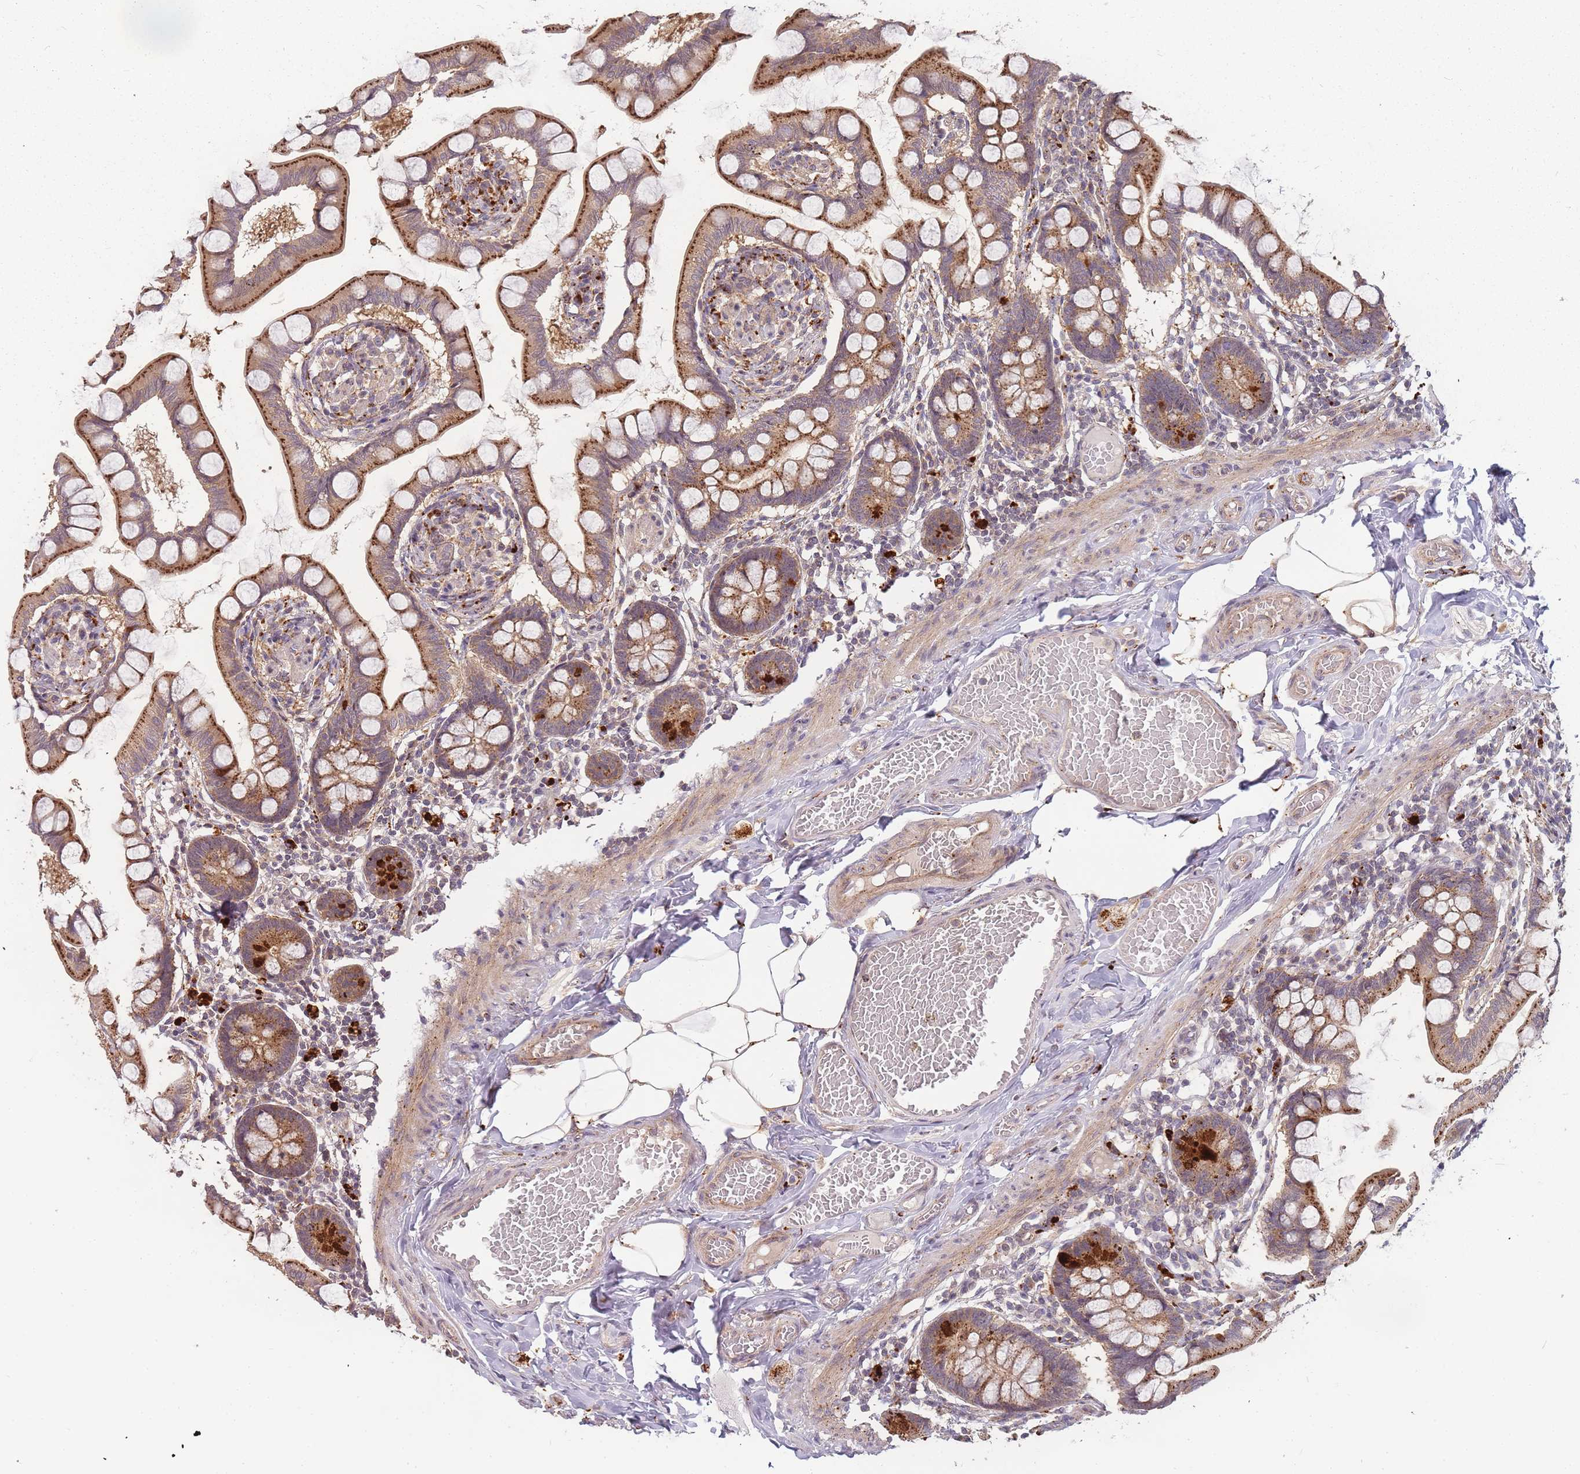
{"staining": {"intensity": "strong", "quantity": "25%-75%", "location": "cytoplasmic/membranous"}, "tissue": "small intestine", "cell_type": "Glandular cells", "image_type": "normal", "snomed": [{"axis": "morphology", "description": "Normal tissue, NOS"}, {"axis": "topography", "description": "Small intestine"}], "caption": "Immunohistochemical staining of normal small intestine demonstrates 25%-75% levels of strong cytoplasmic/membranous protein positivity in approximately 25%-75% of glandular cells.", "gene": "ATG5", "patient": {"sex": "male", "age": 41}}